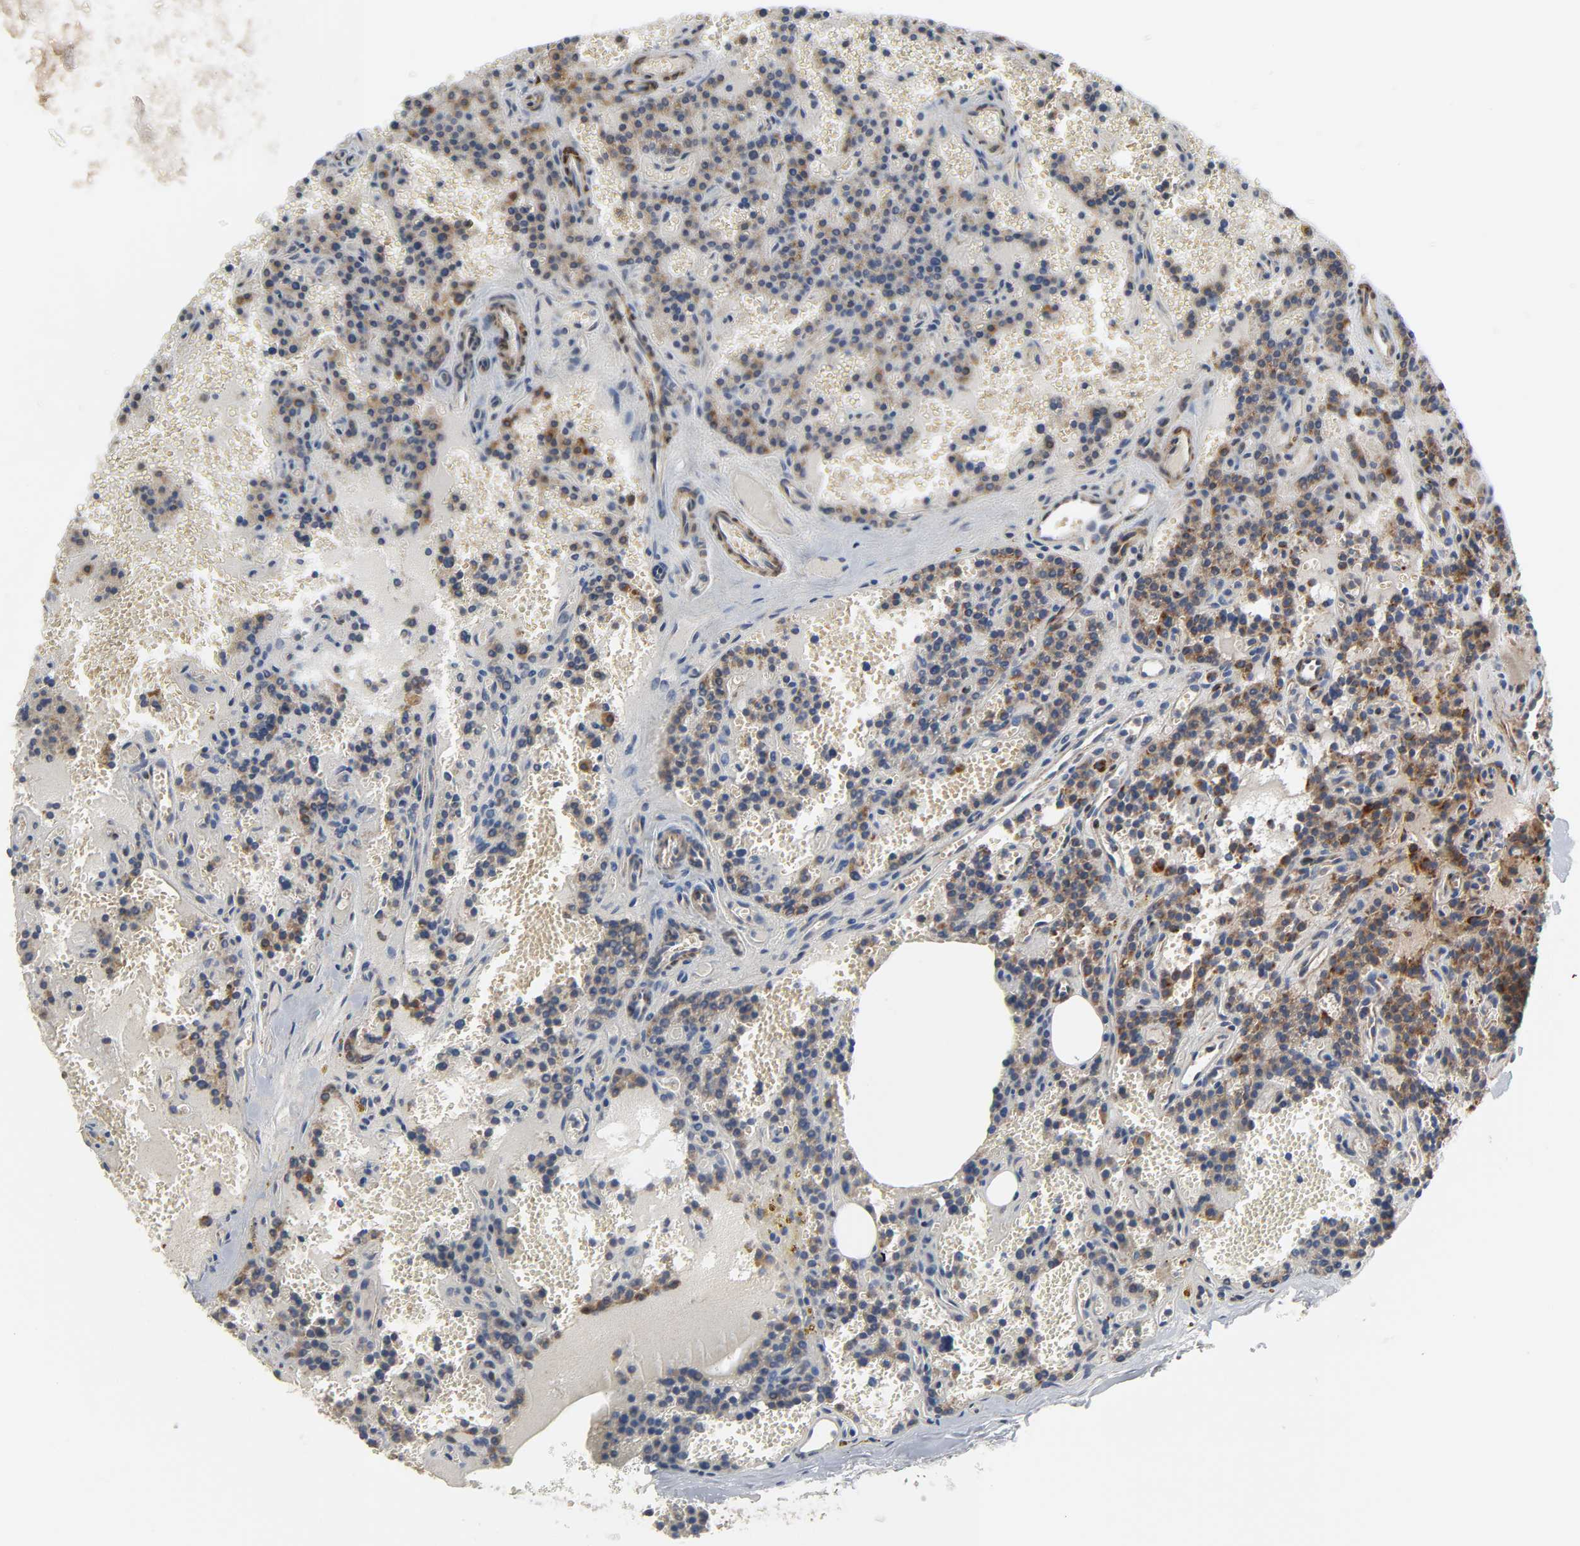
{"staining": {"intensity": "weak", "quantity": "25%-75%", "location": "cytoplasmic/membranous"}, "tissue": "parathyroid gland", "cell_type": "Glandular cells", "image_type": "normal", "snomed": [{"axis": "morphology", "description": "Normal tissue, NOS"}, {"axis": "topography", "description": "Parathyroid gland"}], "caption": "DAB immunohistochemical staining of benign parathyroid gland shows weak cytoplasmic/membranous protein positivity in approximately 25%-75% of glandular cells. Using DAB (brown) and hematoxylin (blue) stains, captured at high magnification using brightfield microscopy.", "gene": "ARHGAP1", "patient": {"sex": "male", "age": 25}}